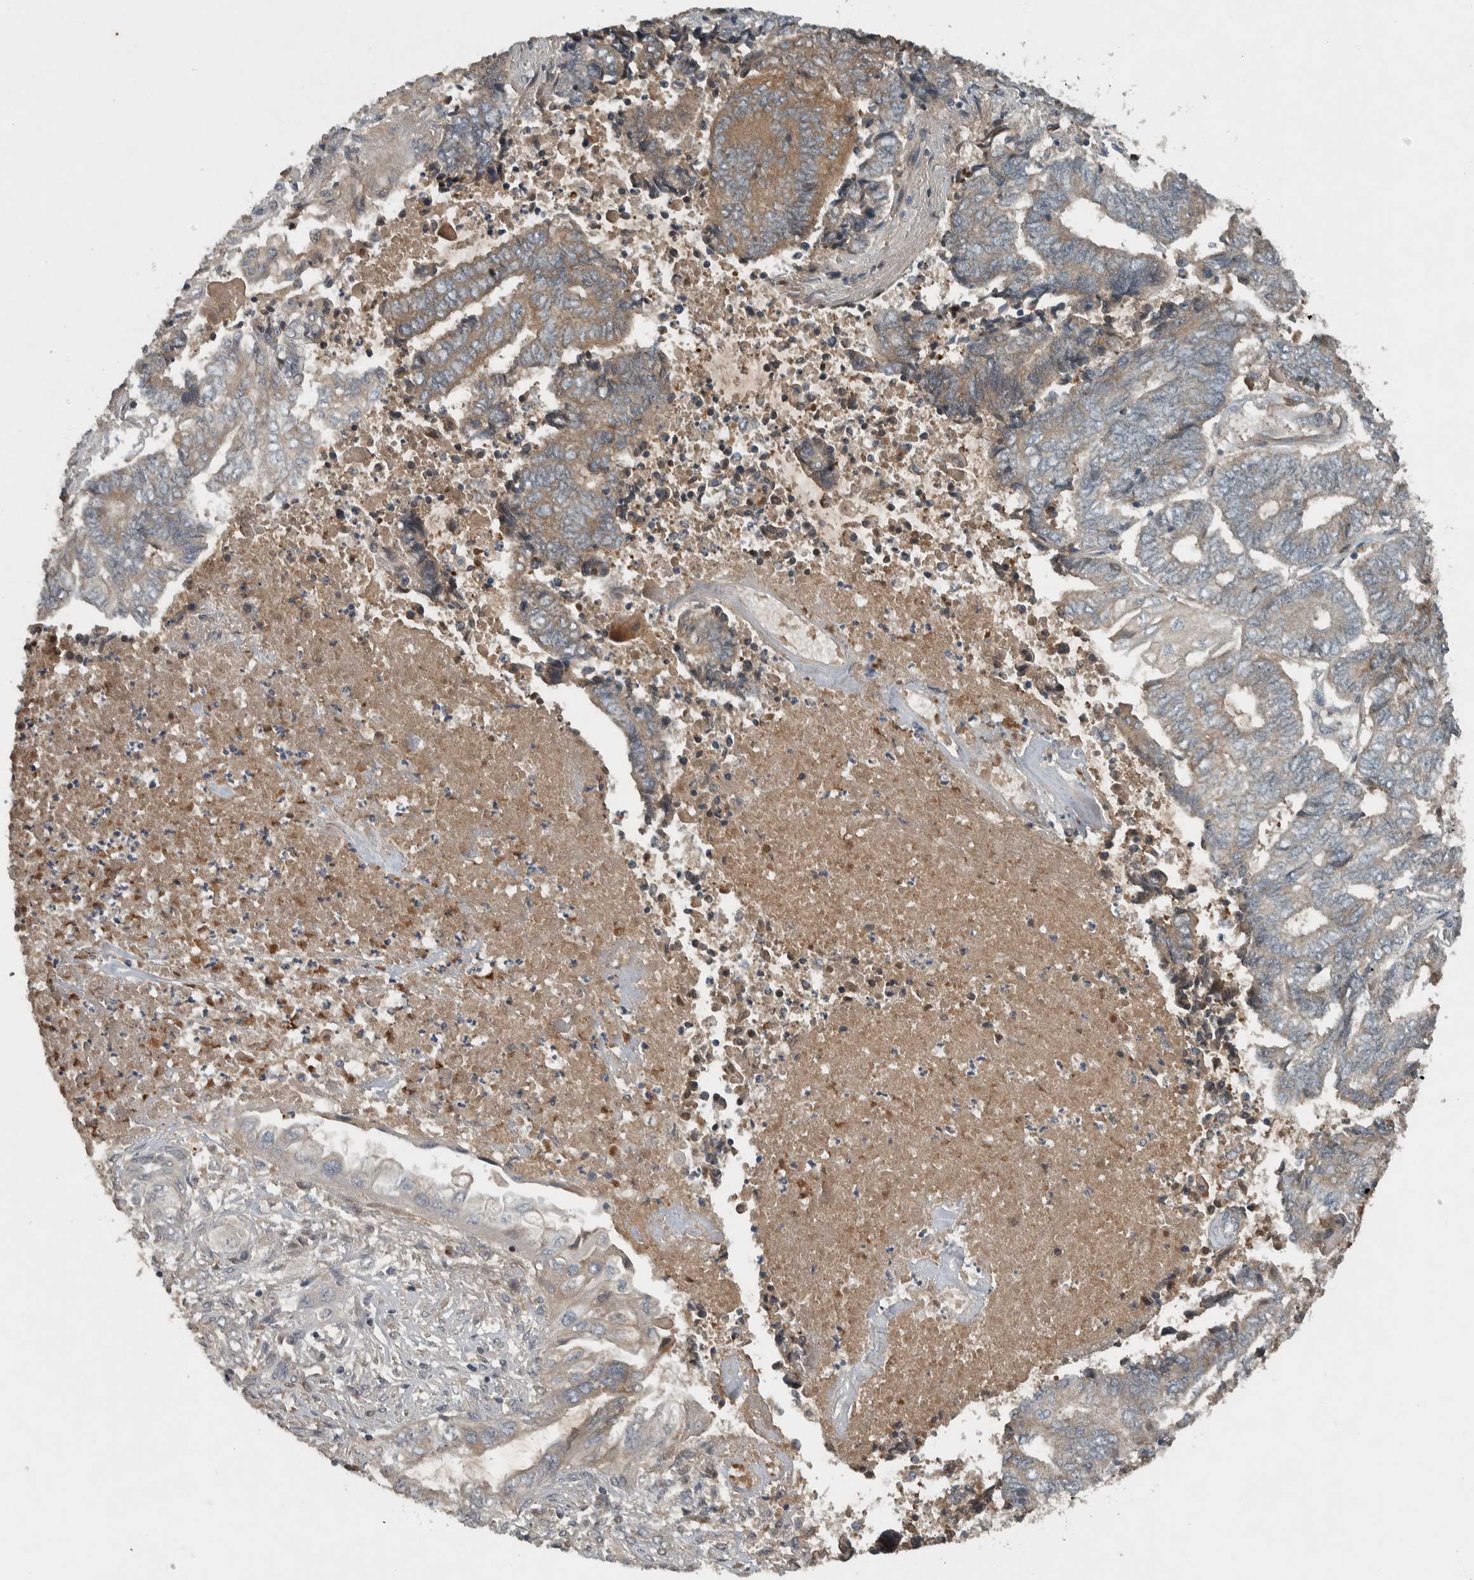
{"staining": {"intensity": "moderate", "quantity": "25%-75%", "location": "cytoplasmic/membranous"}, "tissue": "endometrial cancer", "cell_type": "Tumor cells", "image_type": "cancer", "snomed": [{"axis": "morphology", "description": "Adenocarcinoma, NOS"}, {"axis": "topography", "description": "Uterus"}, {"axis": "topography", "description": "Endometrium"}], "caption": "Approximately 25%-75% of tumor cells in adenocarcinoma (endometrial) exhibit moderate cytoplasmic/membranous protein expression as visualized by brown immunohistochemical staining.", "gene": "CLCN2", "patient": {"sex": "female", "age": 70}}